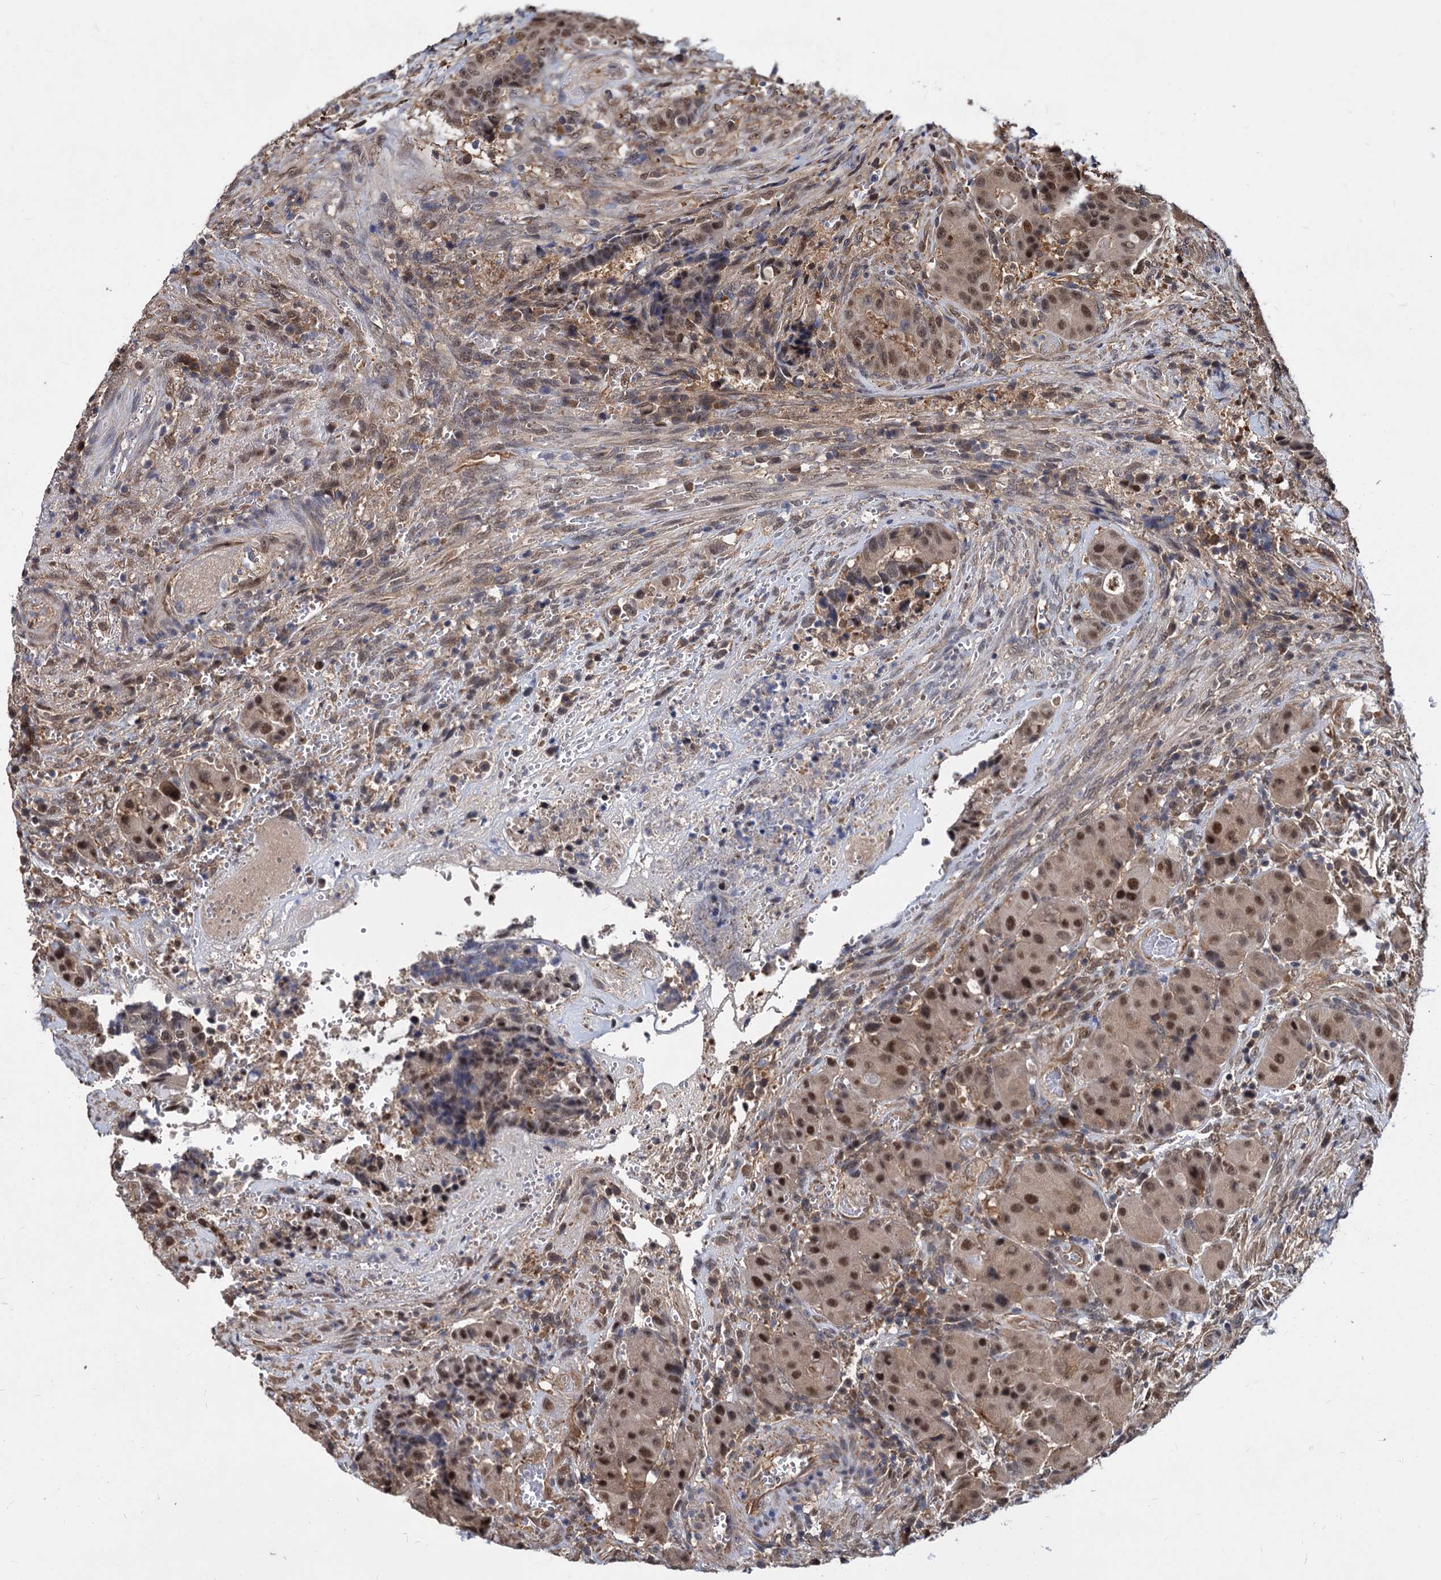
{"staining": {"intensity": "moderate", "quantity": "25%-75%", "location": "nuclear"}, "tissue": "colorectal cancer", "cell_type": "Tumor cells", "image_type": "cancer", "snomed": [{"axis": "morphology", "description": "Adenocarcinoma, NOS"}, {"axis": "topography", "description": "Rectum"}], "caption": "IHC photomicrograph of neoplastic tissue: human adenocarcinoma (colorectal) stained using immunohistochemistry reveals medium levels of moderate protein expression localized specifically in the nuclear of tumor cells, appearing as a nuclear brown color.", "gene": "PSMD4", "patient": {"sex": "male", "age": 69}}